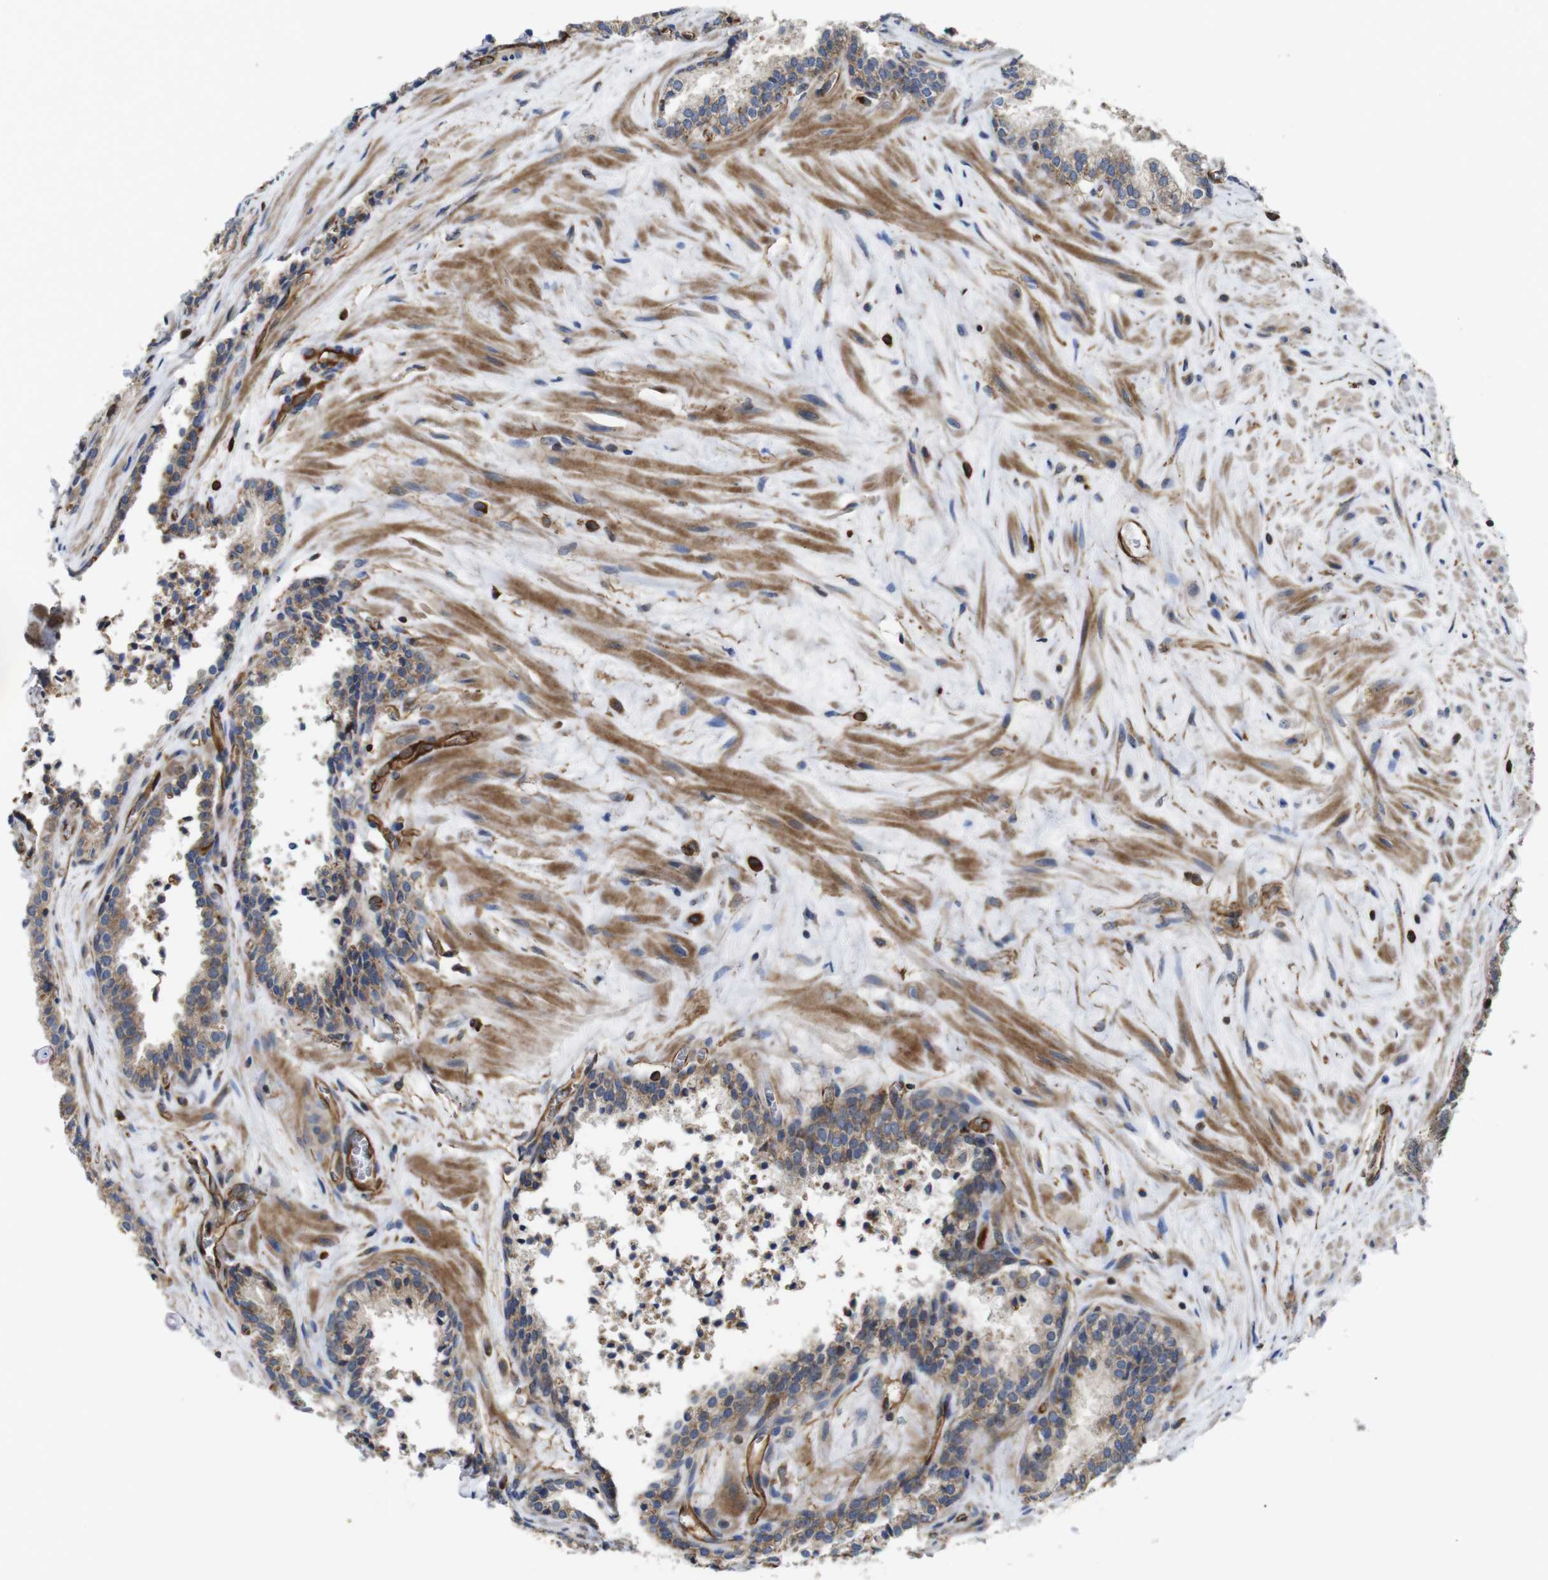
{"staining": {"intensity": "moderate", "quantity": ">75%", "location": "cytoplasmic/membranous"}, "tissue": "prostate cancer", "cell_type": "Tumor cells", "image_type": "cancer", "snomed": [{"axis": "morphology", "description": "Adenocarcinoma, Low grade"}, {"axis": "topography", "description": "Prostate"}], "caption": "The image reveals a brown stain indicating the presence of a protein in the cytoplasmic/membranous of tumor cells in prostate cancer.", "gene": "POMK", "patient": {"sex": "male", "age": 60}}